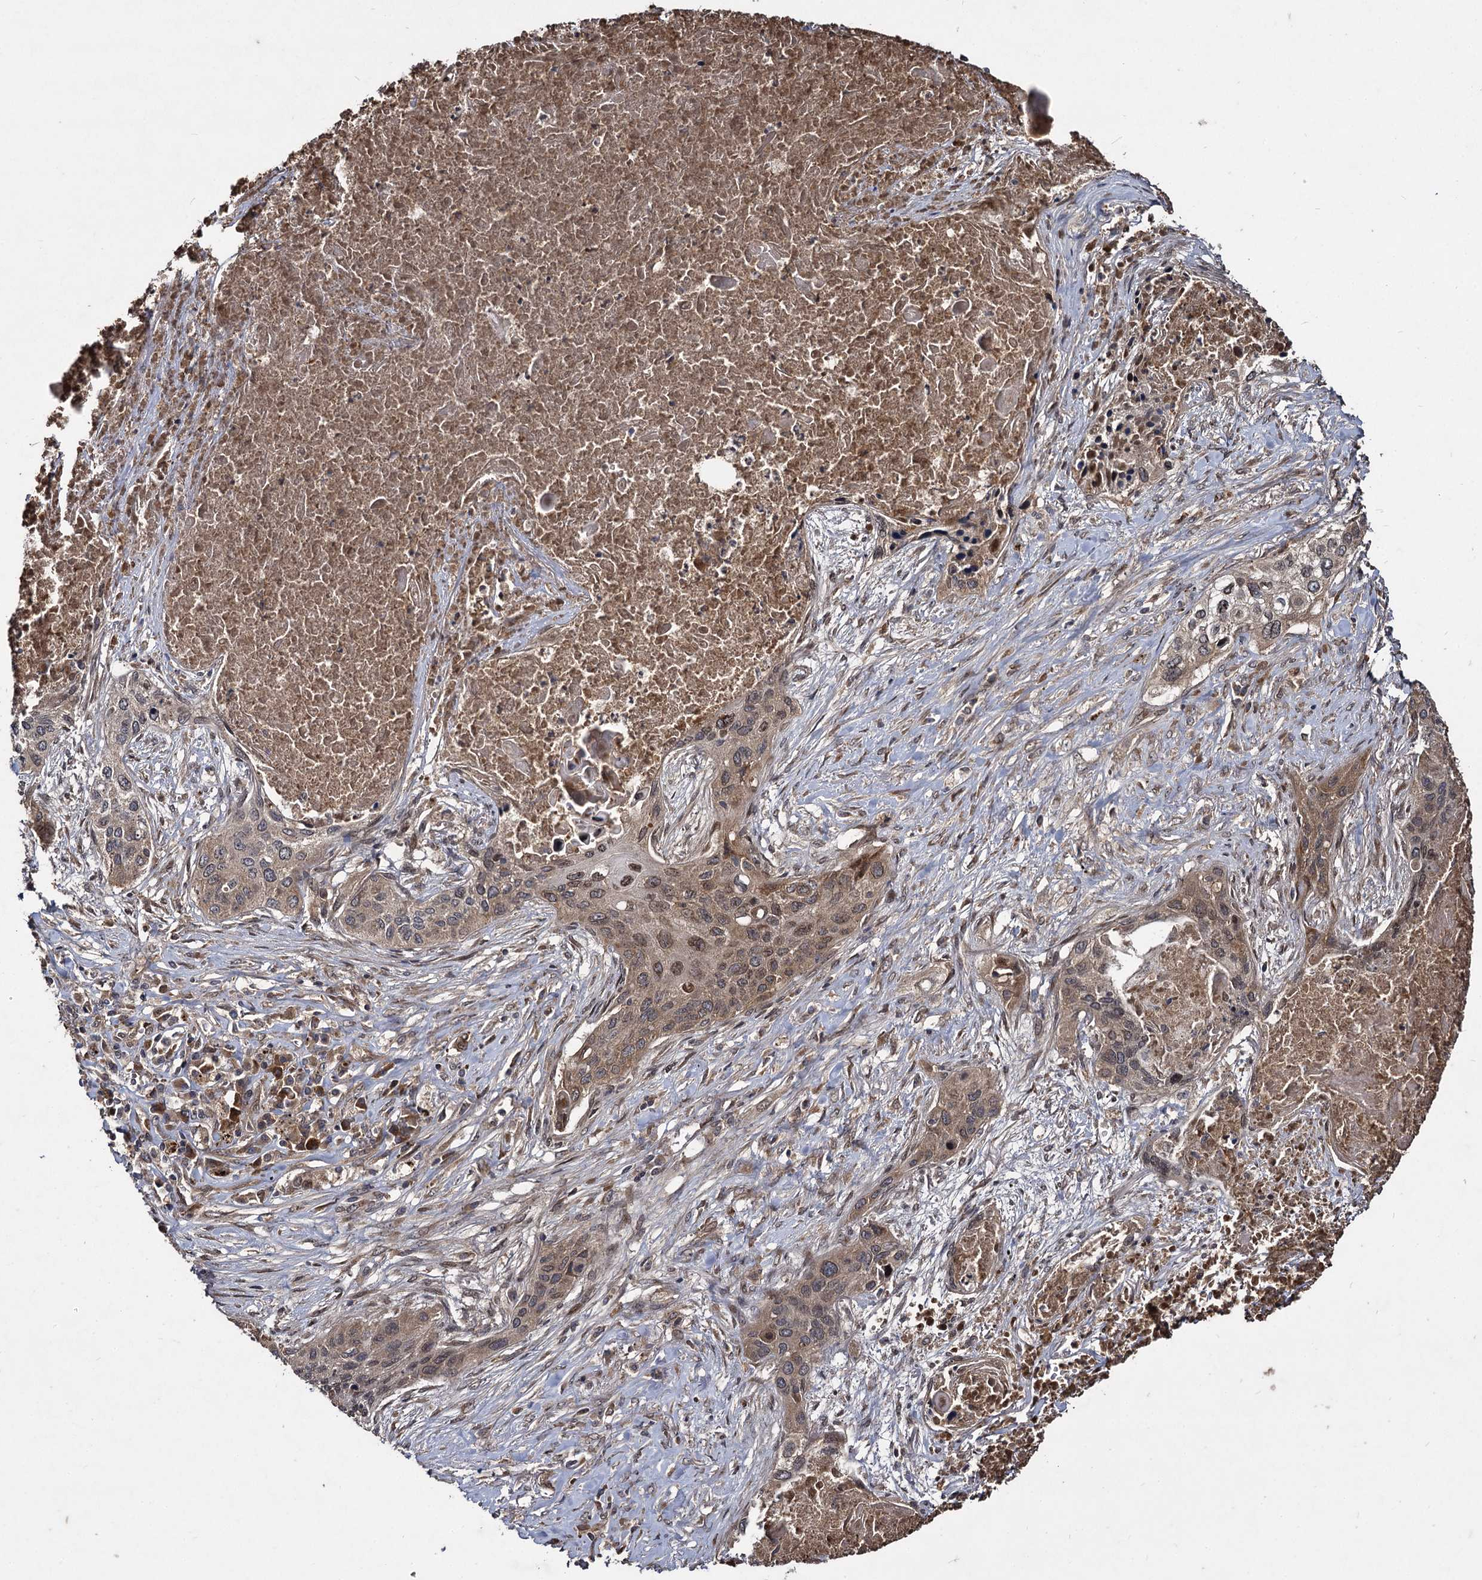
{"staining": {"intensity": "moderate", "quantity": ">75%", "location": "cytoplasmic/membranous,nuclear"}, "tissue": "lung cancer", "cell_type": "Tumor cells", "image_type": "cancer", "snomed": [{"axis": "morphology", "description": "Squamous cell carcinoma, NOS"}, {"axis": "topography", "description": "Lung"}], "caption": "Immunohistochemistry photomicrograph of lung cancer (squamous cell carcinoma) stained for a protein (brown), which exhibits medium levels of moderate cytoplasmic/membranous and nuclear positivity in about >75% of tumor cells.", "gene": "DCP1B", "patient": {"sex": "female", "age": 63}}